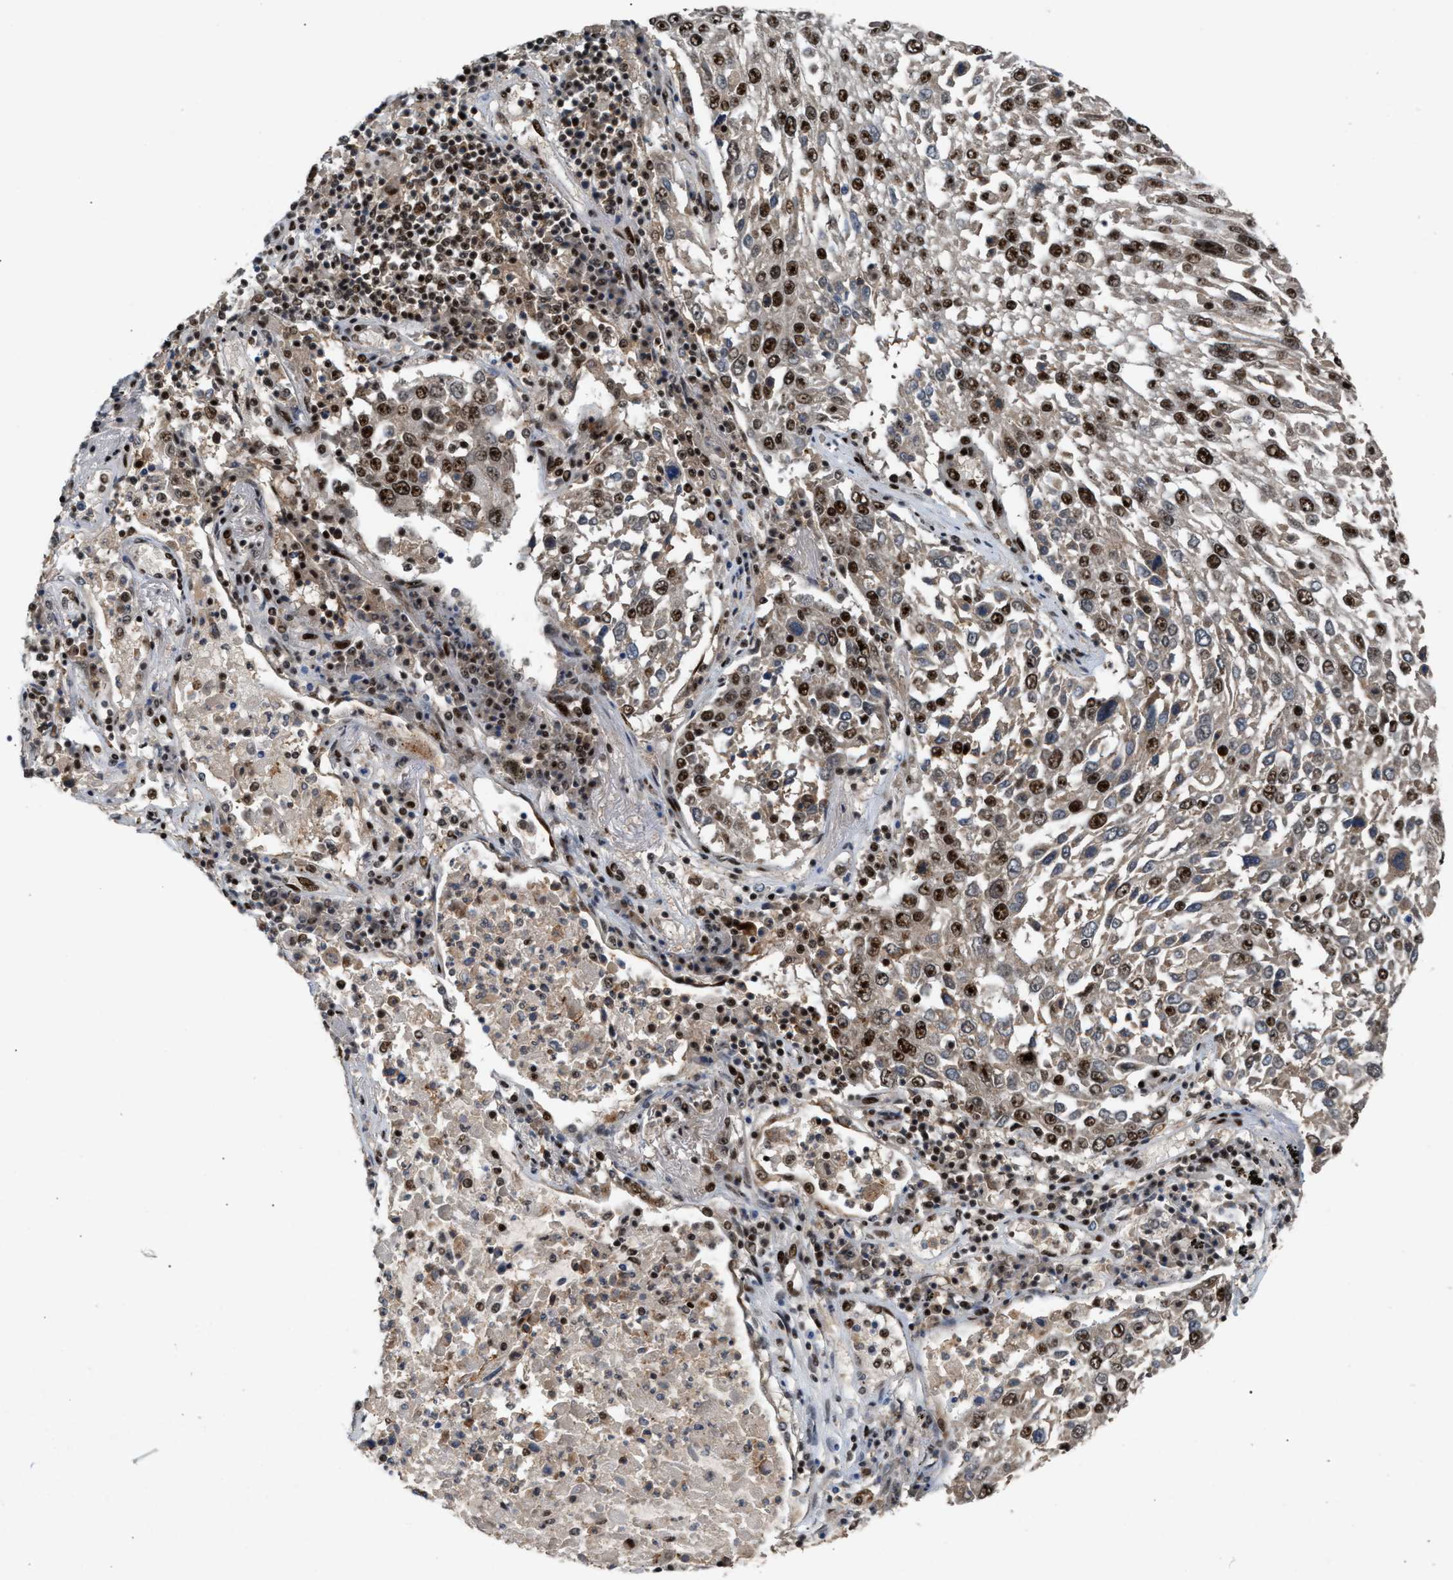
{"staining": {"intensity": "strong", "quantity": ">75%", "location": "nuclear"}, "tissue": "lung cancer", "cell_type": "Tumor cells", "image_type": "cancer", "snomed": [{"axis": "morphology", "description": "Squamous cell carcinoma, NOS"}, {"axis": "topography", "description": "Lung"}], "caption": "Lung cancer (squamous cell carcinoma) stained with immunohistochemistry (IHC) shows strong nuclear expression in about >75% of tumor cells.", "gene": "PRPF4", "patient": {"sex": "male", "age": 65}}